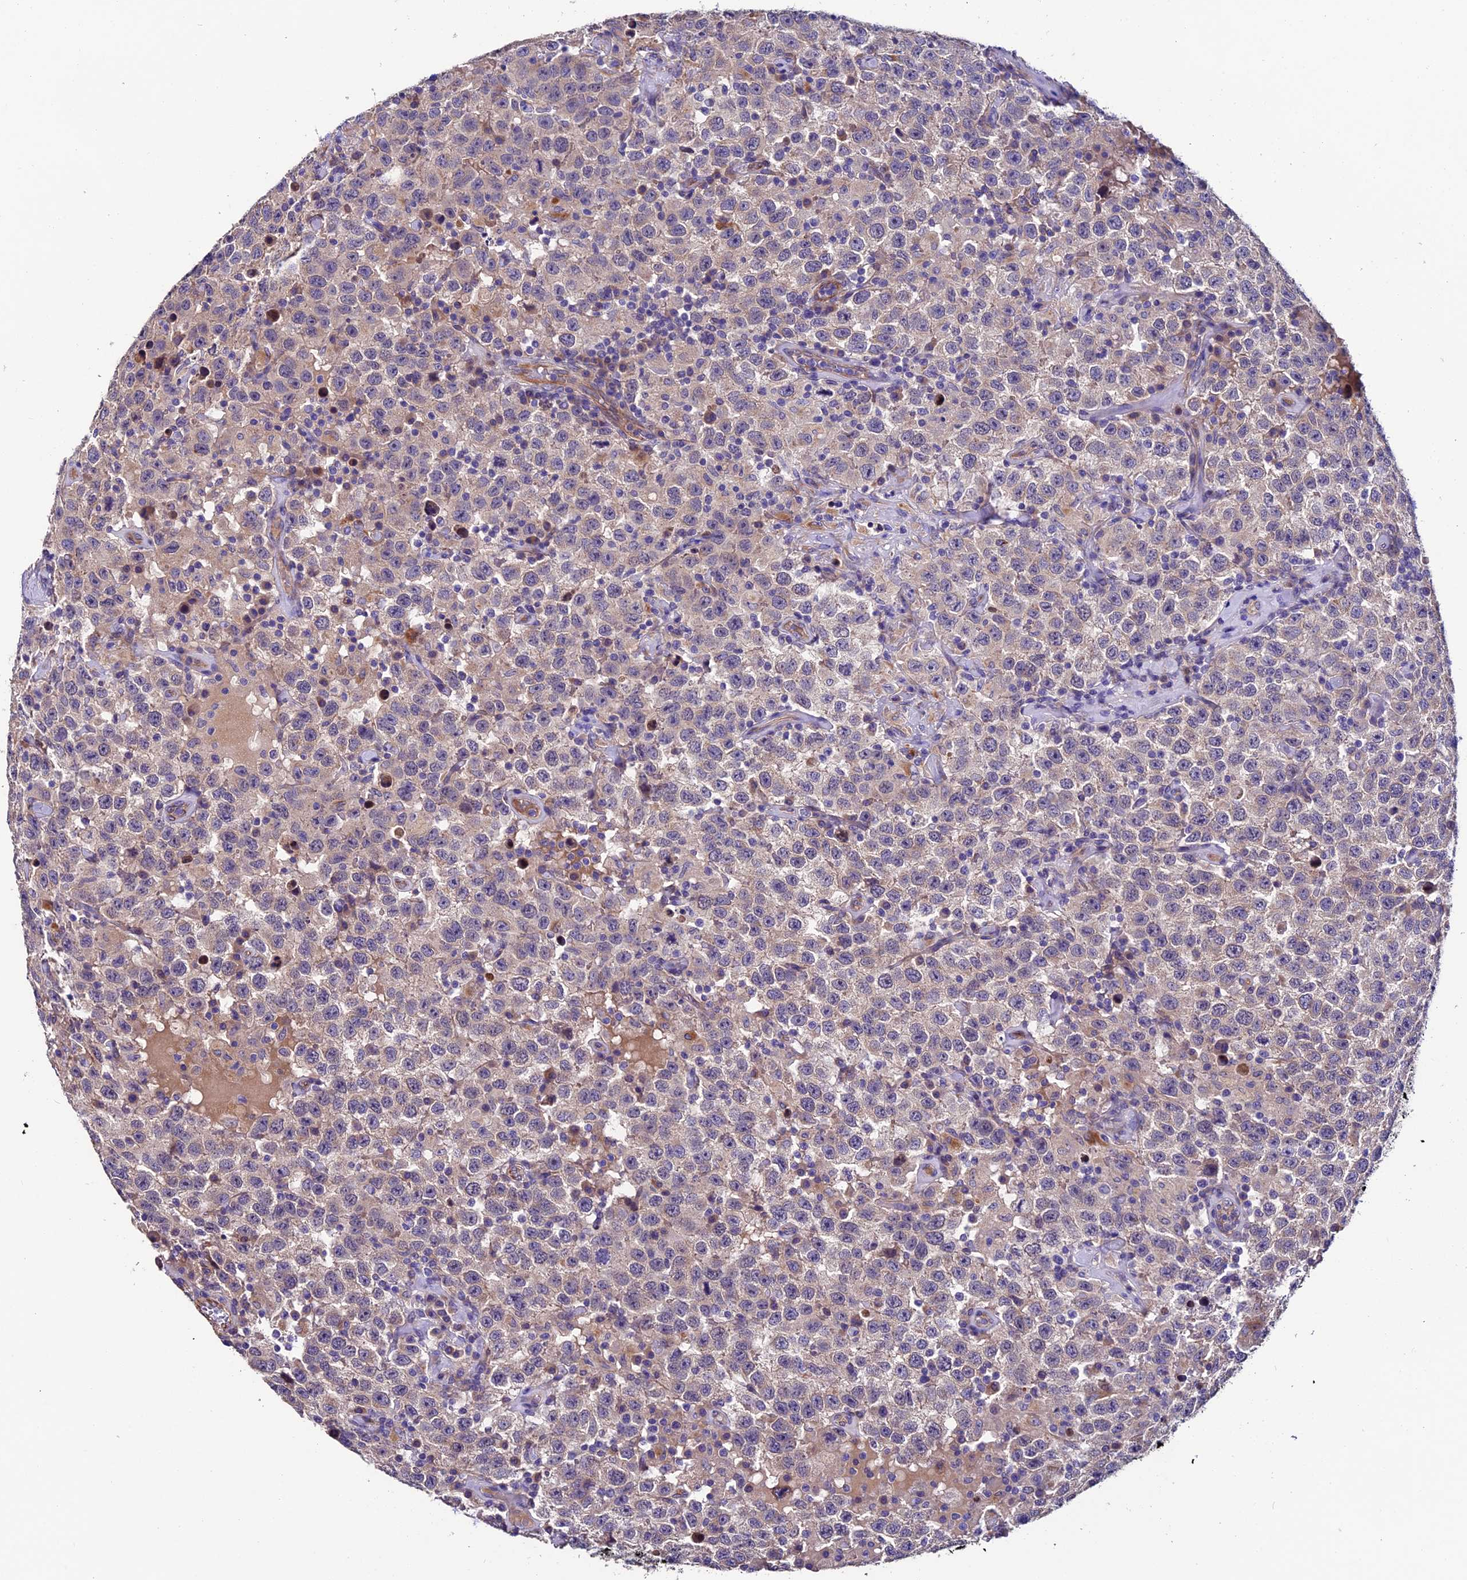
{"staining": {"intensity": "weak", "quantity": "<25%", "location": "cytoplasmic/membranous"}, "tissue": "testis cancer", "cell_type": "Tumor cells", "image_type": "cancer", "snomed": [{"axis": "morphology", "description": "Seminoma, NOS"}, {"axis": "topography", "description": "Testis"}], "caption": "Immunohistochemistry (IHC) of human testis cancer (seminoma) shows no staining in tumor cells.", "gene": "CLN5", "patient": {"sex": "male", "age": 41}}